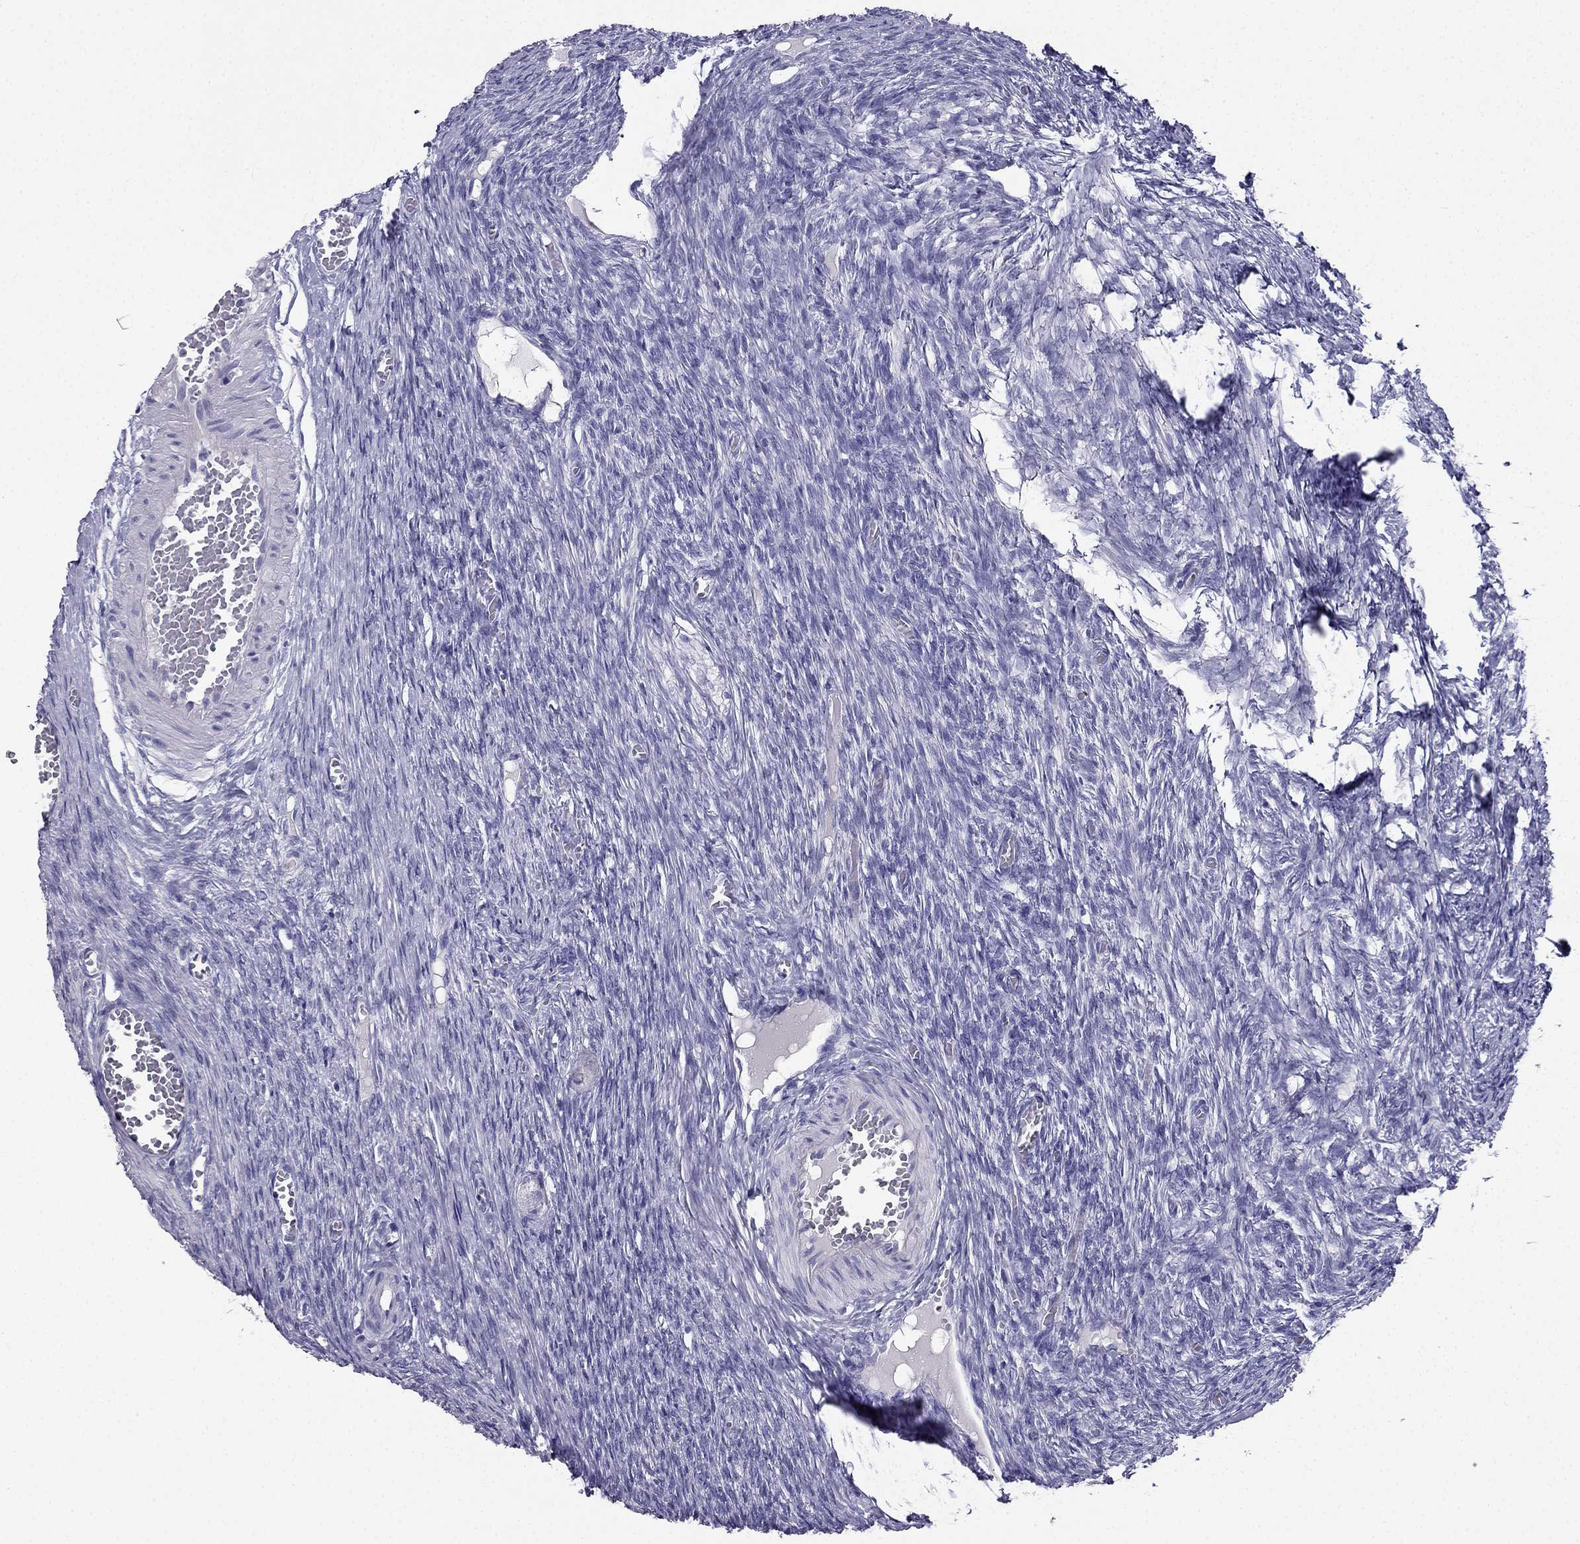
{"staining": {"intensity": "negative", "quantity": "none", "location": "none"}, "tissue": "ovary", "cell_type": "Follicle cells", "image_type": "normal", "snomed": [{"axis": "morphology", "description": "Normal tissue, NOS"}, {"axis": "topography", "description": "Ovary"}], "caption": "A histopathology image of ovary stained for a protein exhibits no brown staining in follicle cells.", "gene": "PTH", "patient": {"sex": "female", "age": 27}}